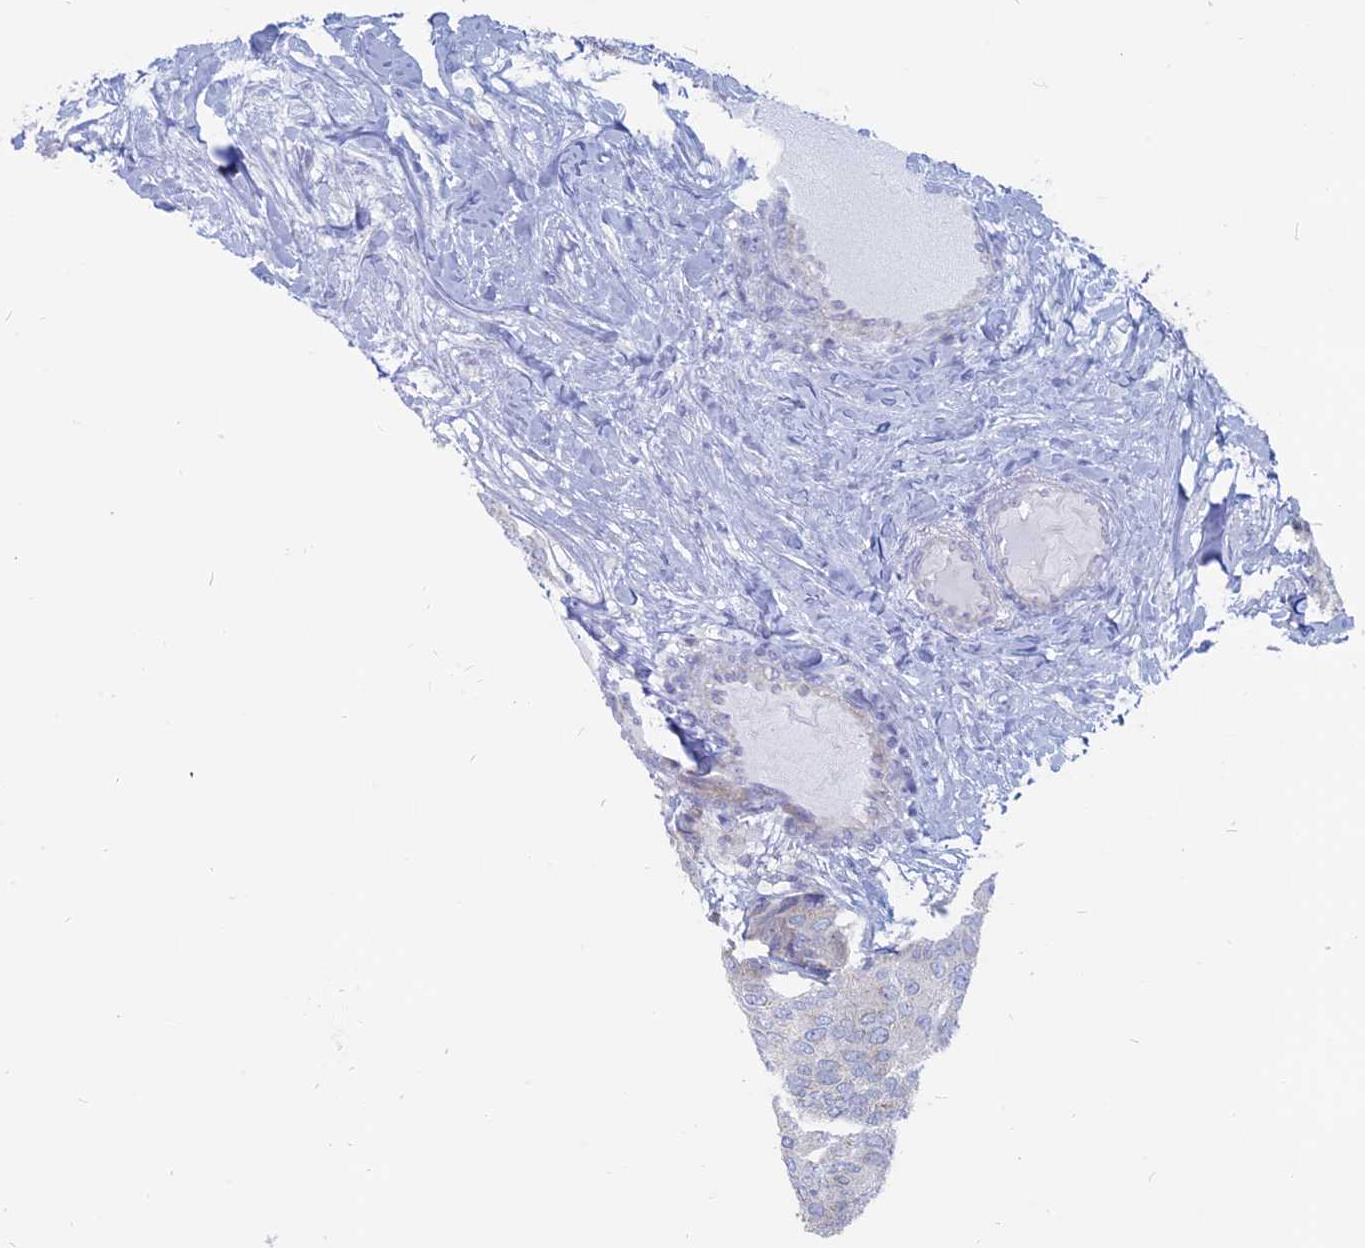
{"staining": {"intensity": "negative", "quantity": "none", "location": "none"}, "tissue": "breast cancer", "cell_type": "Tumor cells", "image_type": "cancer", "snomed": [{"axis": "morphology", "description": "Duct carcinoma"}, {"axis": "topography", "description": "Breast"}], "caption": "IHC image of neoplastic tissue: breast cancer stained with DAB (3,3'-diaminobenzidine) exhibits no significant protein positivity in tumor cells. Nuclei are stained in blue.", "gene": "TBC1D30", "patient": {"sex": "female", "age": 75}}